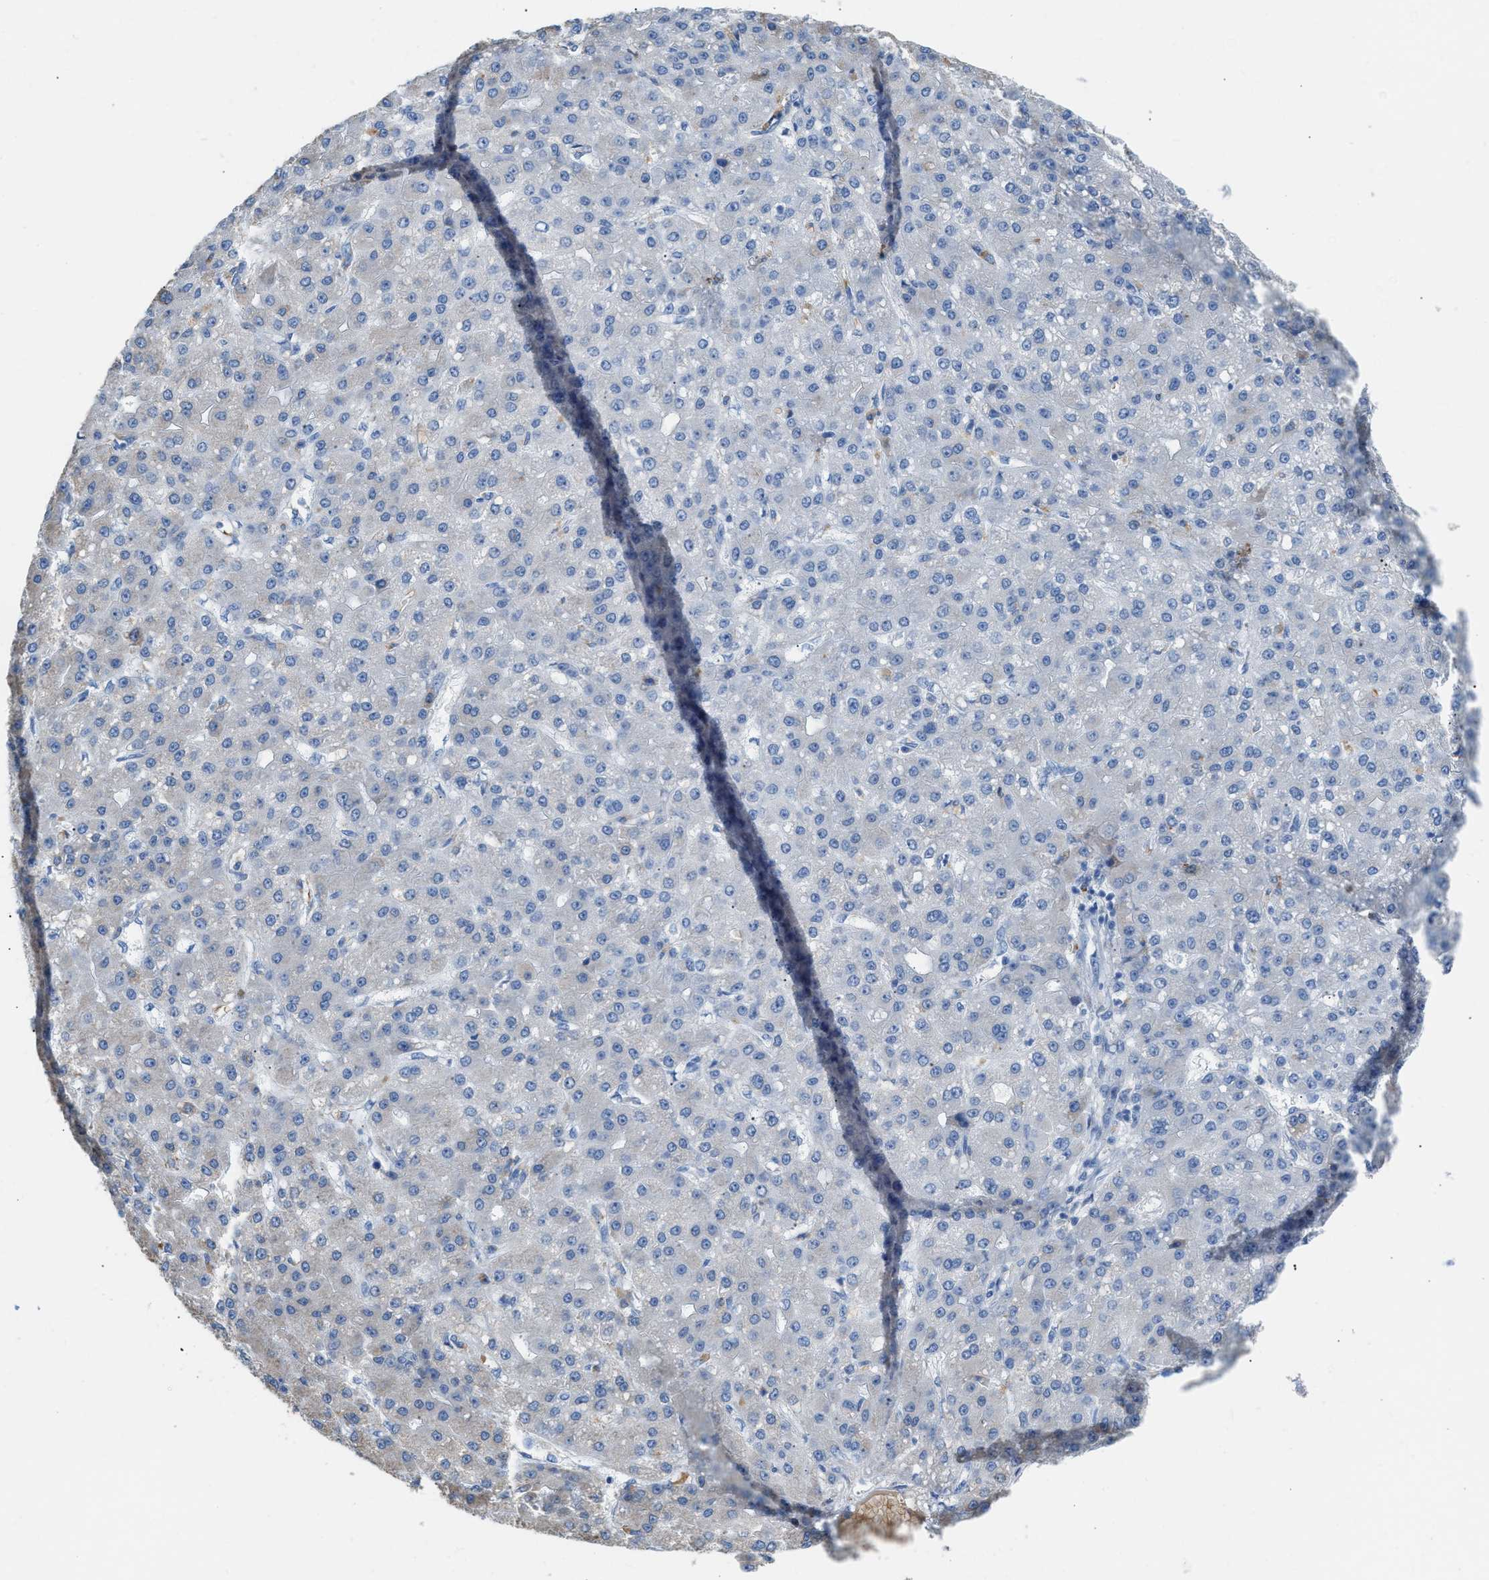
{"staining": {"intensity": "negative", "quantity": "none", "location": "none"}, "tissue": "liver cancer", "cell_type": "Tumor cells", "image_type": "cancer", "snomed": [{"axis": "morphology", "description": "Carcinoma, Hepatocellular, NOS"}, {"axis": "topography", "description": "Liver"}], "caption": "Human hepatocellular carcinoma (liver) stained for a protein using IHC demonstrates no positivity in tumor cells.", "gene": "CA3", "patient": {"sex": "male", "age": 67}}